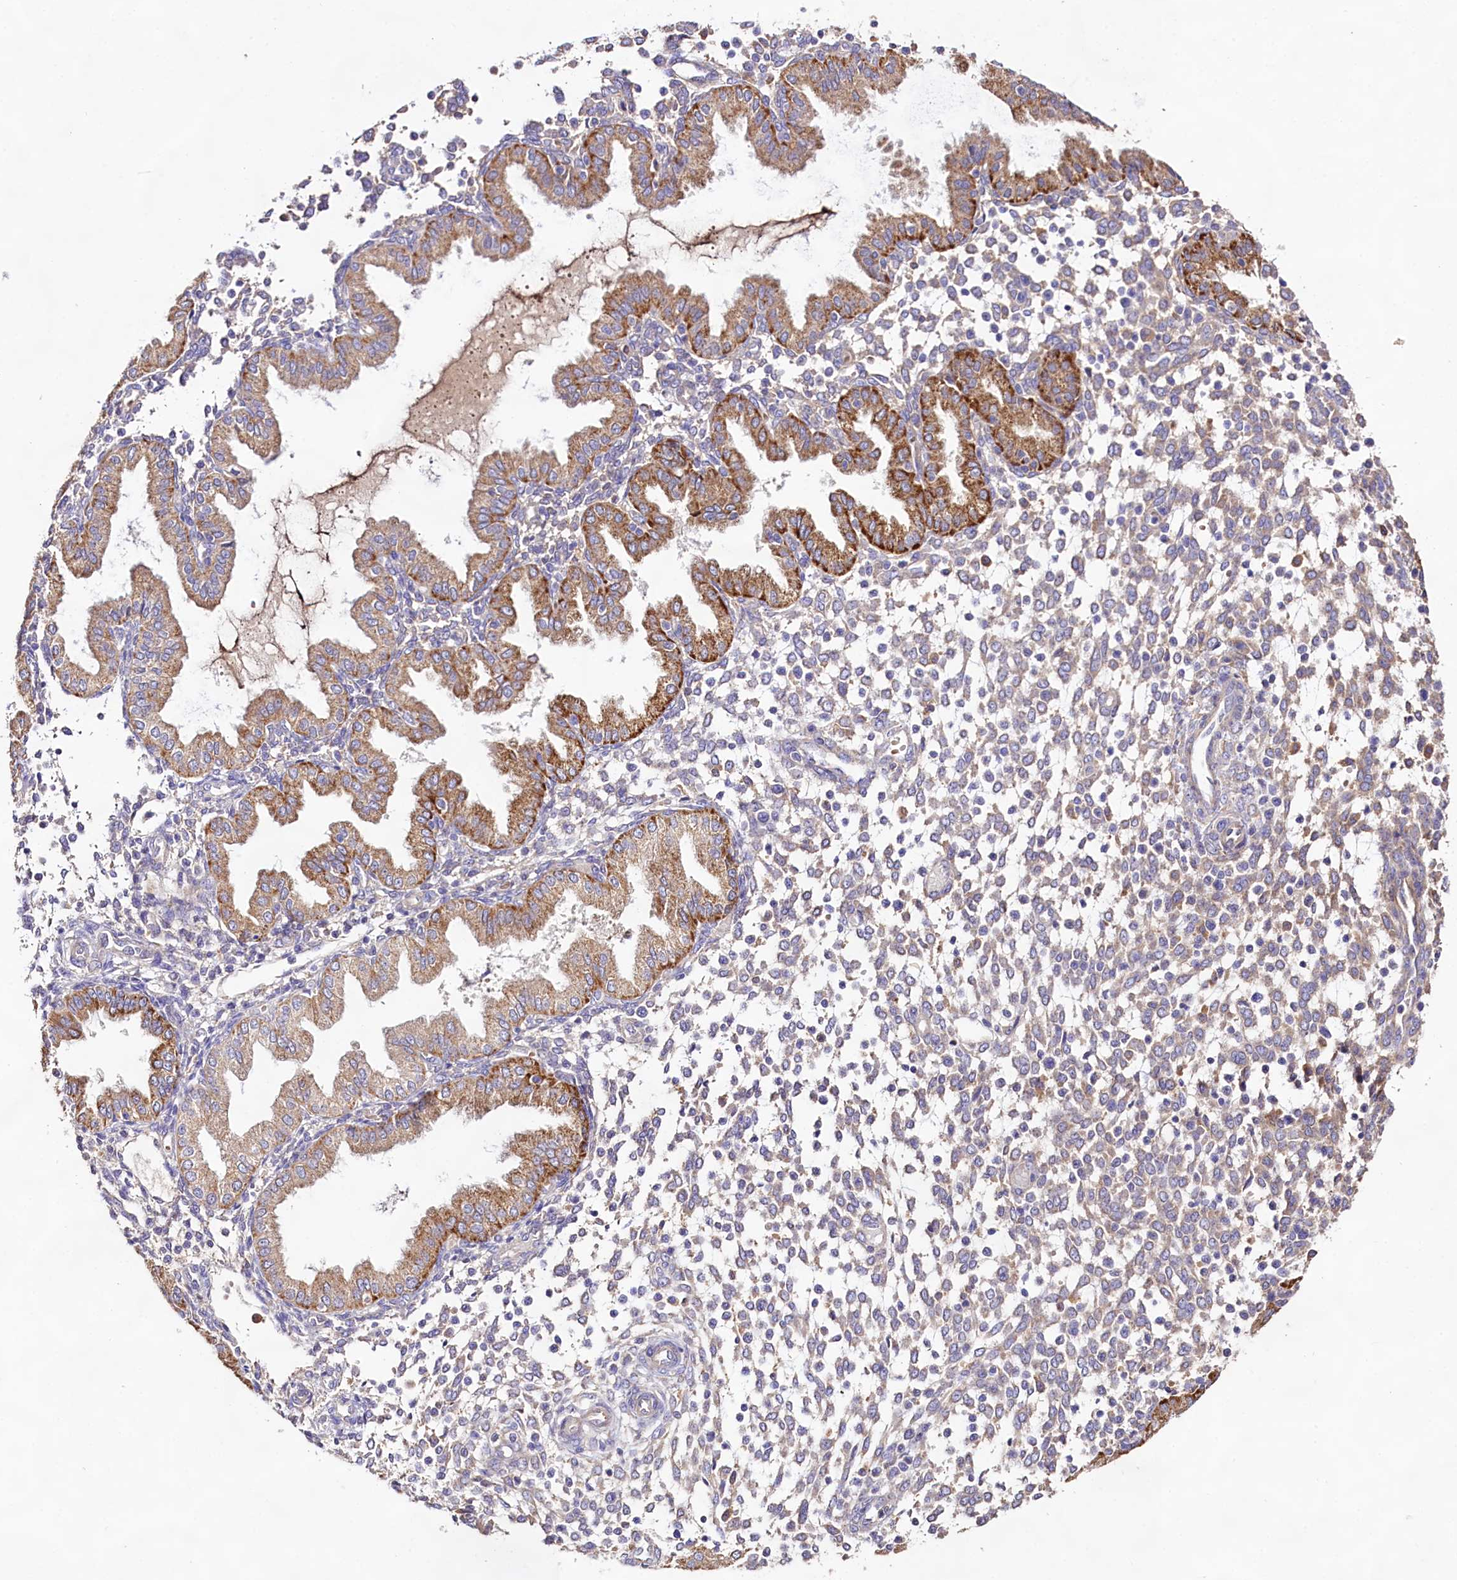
{"staining": {"intensity": "negative", "quantity": "none", "location": "none"}, "tissue": "endometrium", "cell_type": "Cells in endometrial stroma", "image_type": "normal", "snomed": [{"axis": "morphology", "description": "Normal tissue, NOS"}, {"axis": "topography", "description": "Endometrium"}], "caption": "IHC micrograph of normal endometrium stained for a protein (brown), which shows no expression in cells in endometrial stroma. (DAB (3,3'-diaminobenzidine) immunohistochemistry (IHC) visualized using brightfield microscopy, high magnification).", "gene": "DMXL2", "patient": {"sex": "female", "age": 53}}